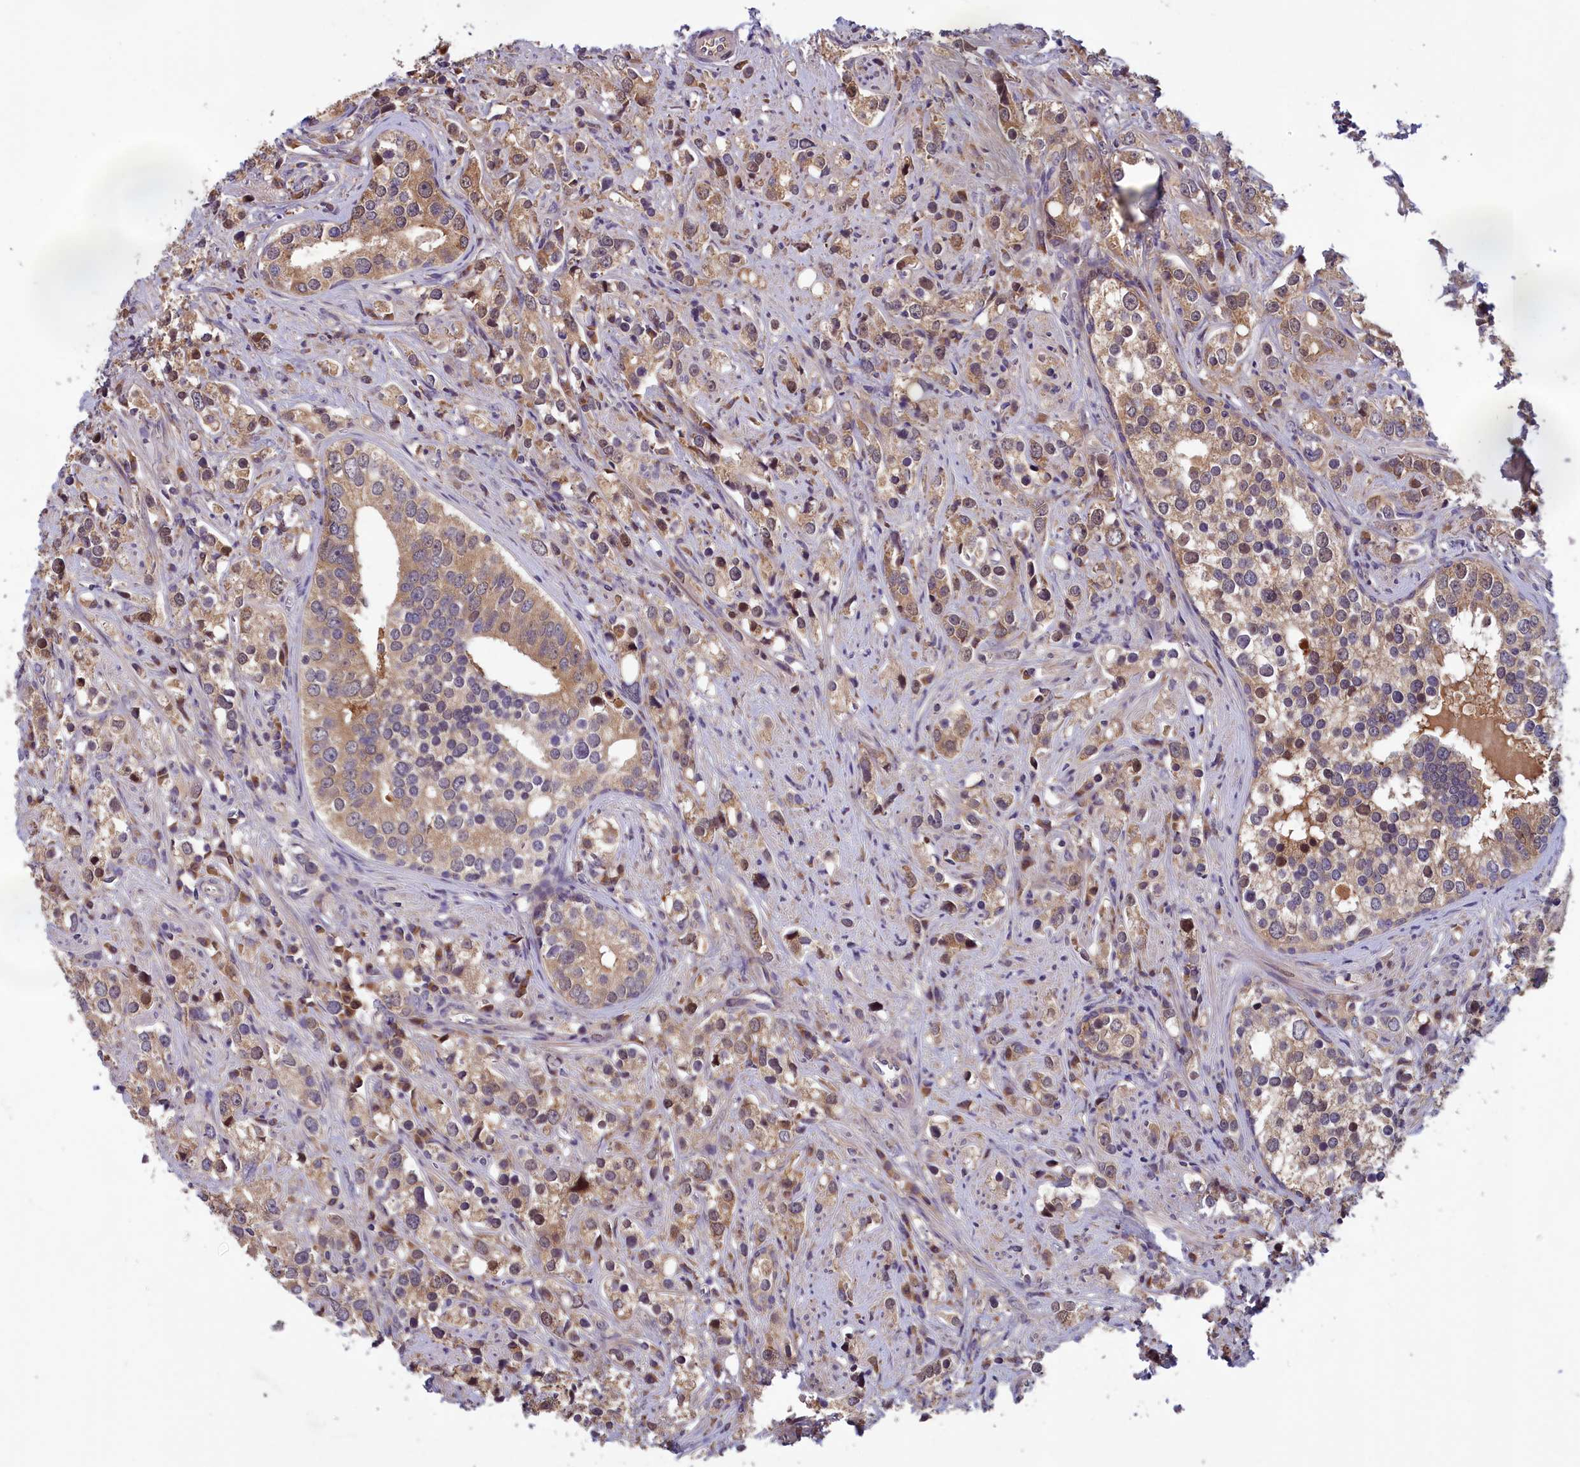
{"staining": {"intensity": "moderate", "quantity": "25%-75%", "location": "cytoplasmic/membranous"}, "tissue": "prostate cancer", "cell_type": "Tumor cells", "image_type": "cancer", "snomed": [{"axis": "morphology", "description": "Adenocarcinoma, High grade"}, {"axis": "topography", "description": "Prostate"}], "caption": "The histopathology image demonstrates a brown stain indicating the presence of a protein in the cytoplasmic/membranous of tumor cells in prostate cancer (adenocarcinoma (high-grade)).", "gene": "CCDC15", "patient": {"sex": "male", "age": 71}}